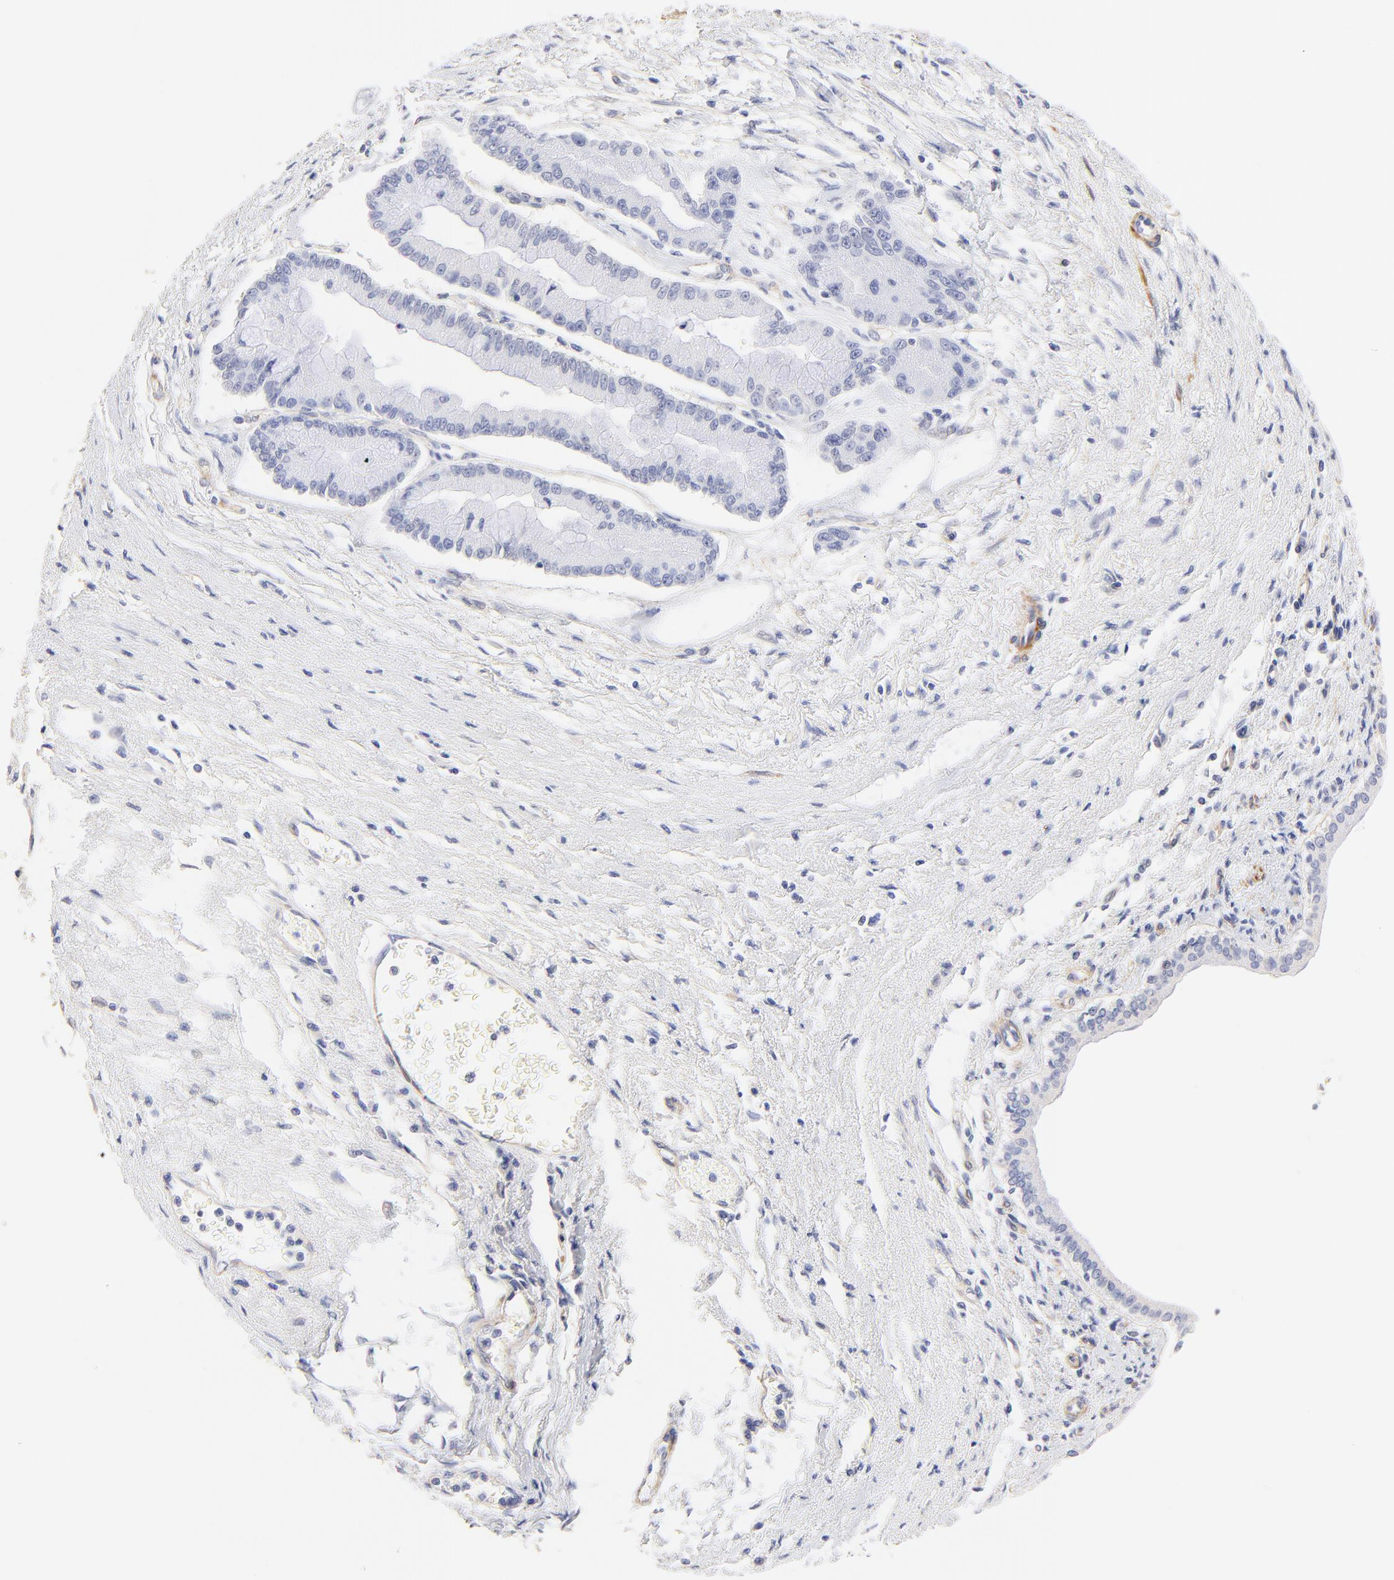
{"staining": {"intensity": "negative", "quantity": "none", "location": "none"}, "tissue": "liver cancer", "cell_type": "Tumor cells", "image_type": "cancer", "snomed": [{"axis": "morphology", "description": "Cholangiocarcinoma"}, {"axis": "topography", "description": "Liver"}], "caption": "Immunohistochemistry (IHC) of human cholangiocarcinoma (liver) exhibits no positivity in tumor cells.", "gene": "ACTRT1", "patient": {"sex": "female", "age": 79}}